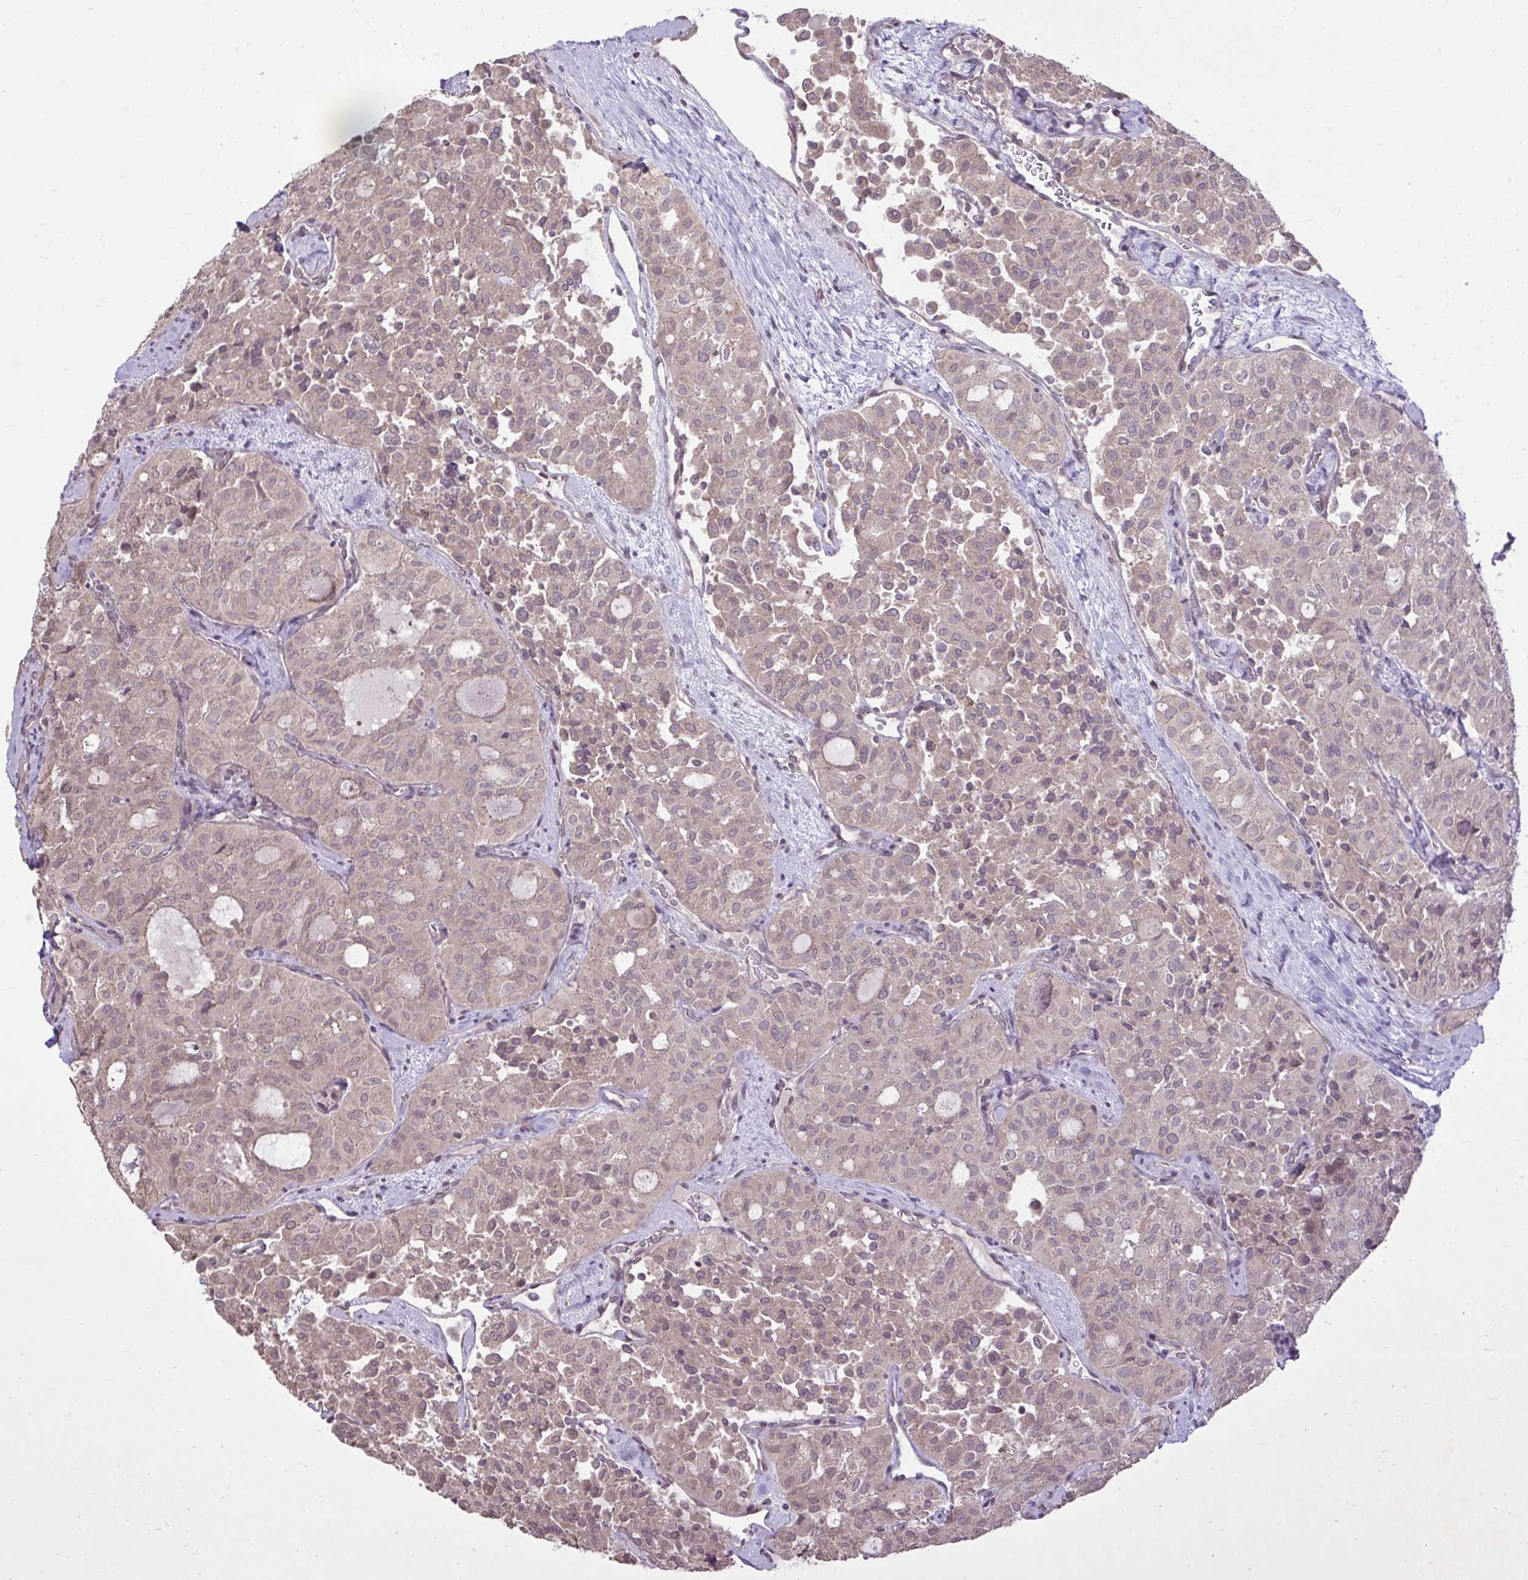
{"staining": {"intensity": "weak", "quantity": "25%-75%", "location": "cytoplasmic/membranous"}, "tissue": "thyroid cancer", "cell_type": "Tumor cells", "image_type": "cancer", "snomed": [{"axis": "morphology", "description": "Follicular adenoma carcinoma, NOS"}, {"axis": "topography", "description": "Thyroid gland"}], "caption": "Immunohistochemical staining of human thyroid cancer shows weak cytoplasmic/membranous protein expression in about 25%-75% of tumor cells. (DAB (3,3'-diaminobenzidine) IHC with brightfield microscopy, high magnification).", "gene": "CYP20A1", "patient": {"sex": "male", "age": 75}}